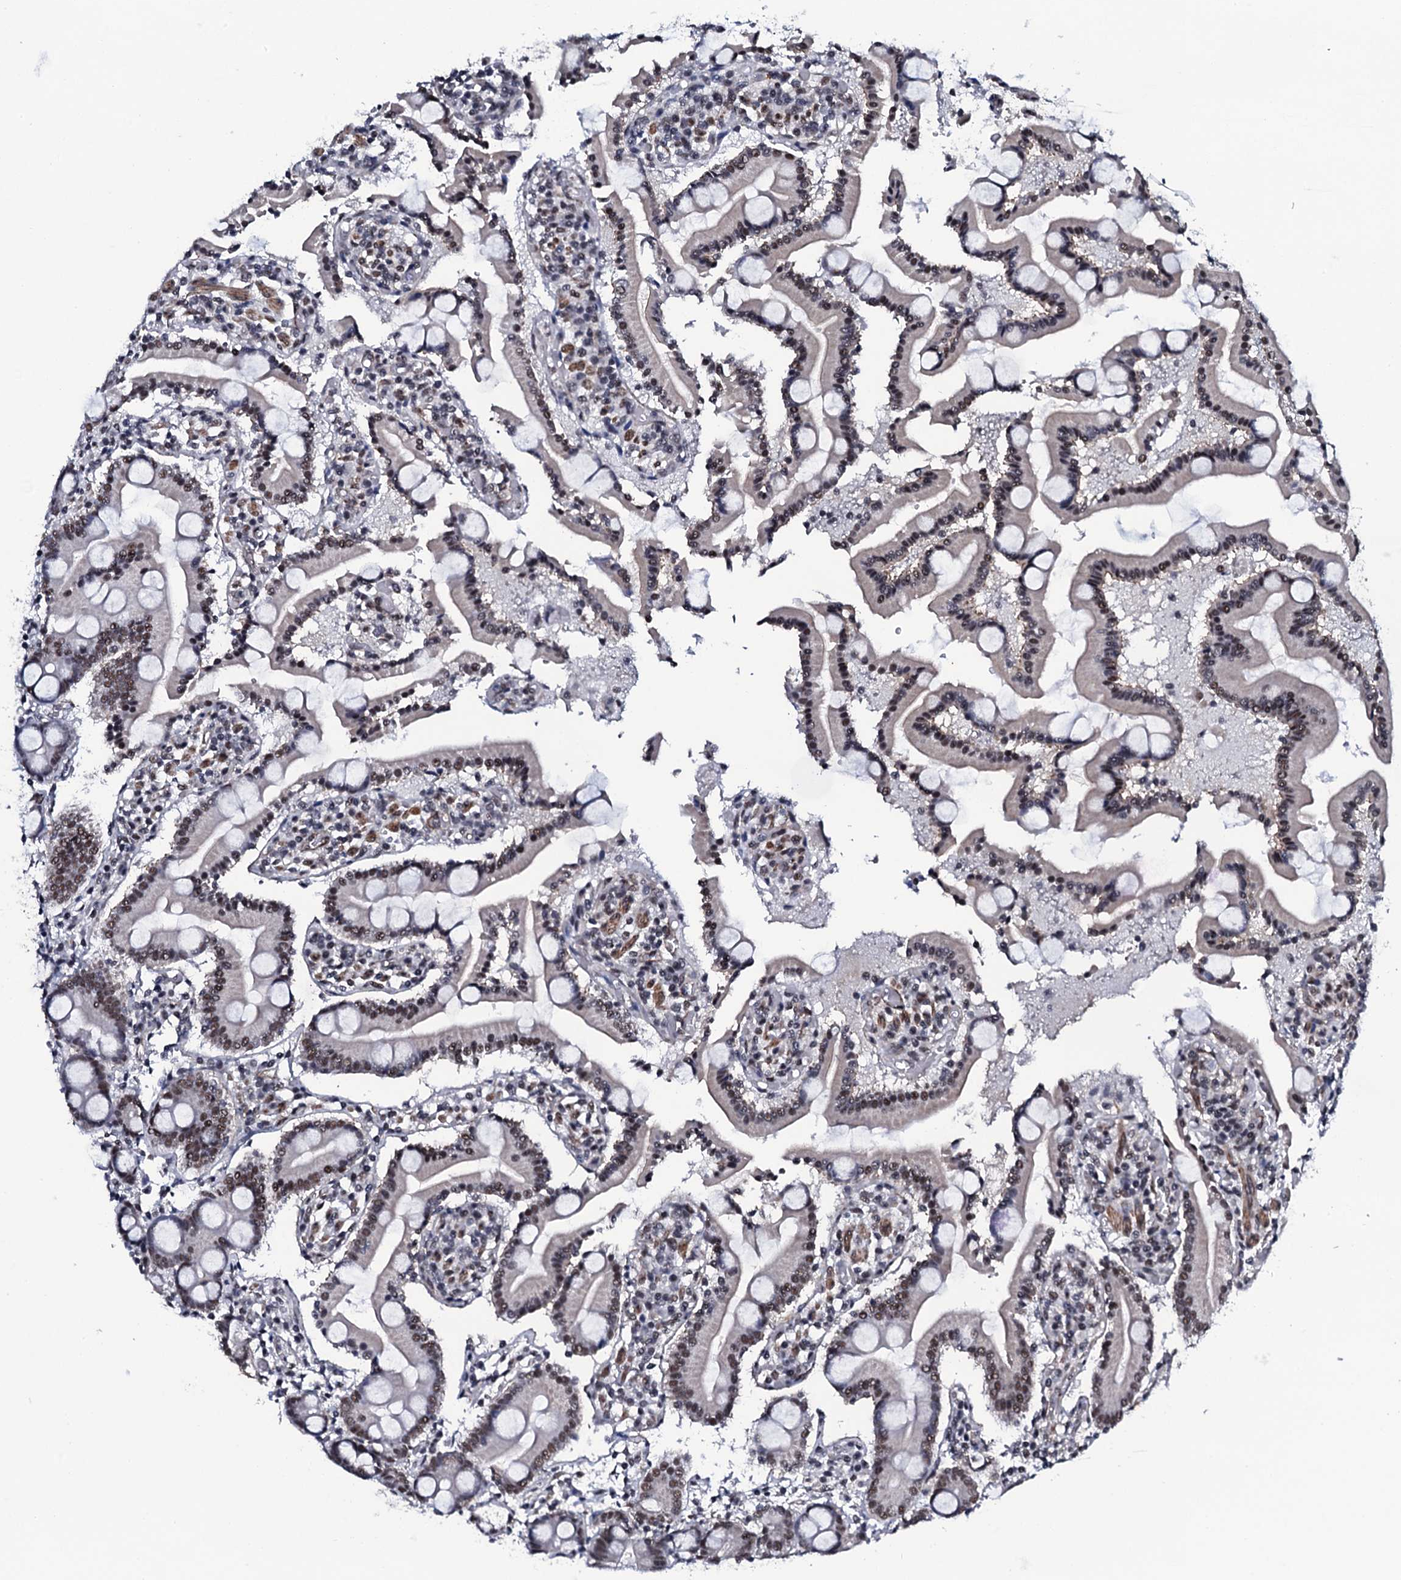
{"staining": {"intensity": "moderate", "quantity": ">75%", "location": "nuclear"}, "tissue": "duodenum", "cell_type": "Glandular cells", "image_type": "normal", "snomed": [{"axis": "morphology", "description": "Normal tissue, NOS"}, {"axis": "topography", "description": "Duodenum"}], "caption": "A brown stain highlights moderate nuclear positivity of a protein in glandular cells of normal duodenum.", "gene": "CWC15", "patient": {"sex": "male", "age": 55}}